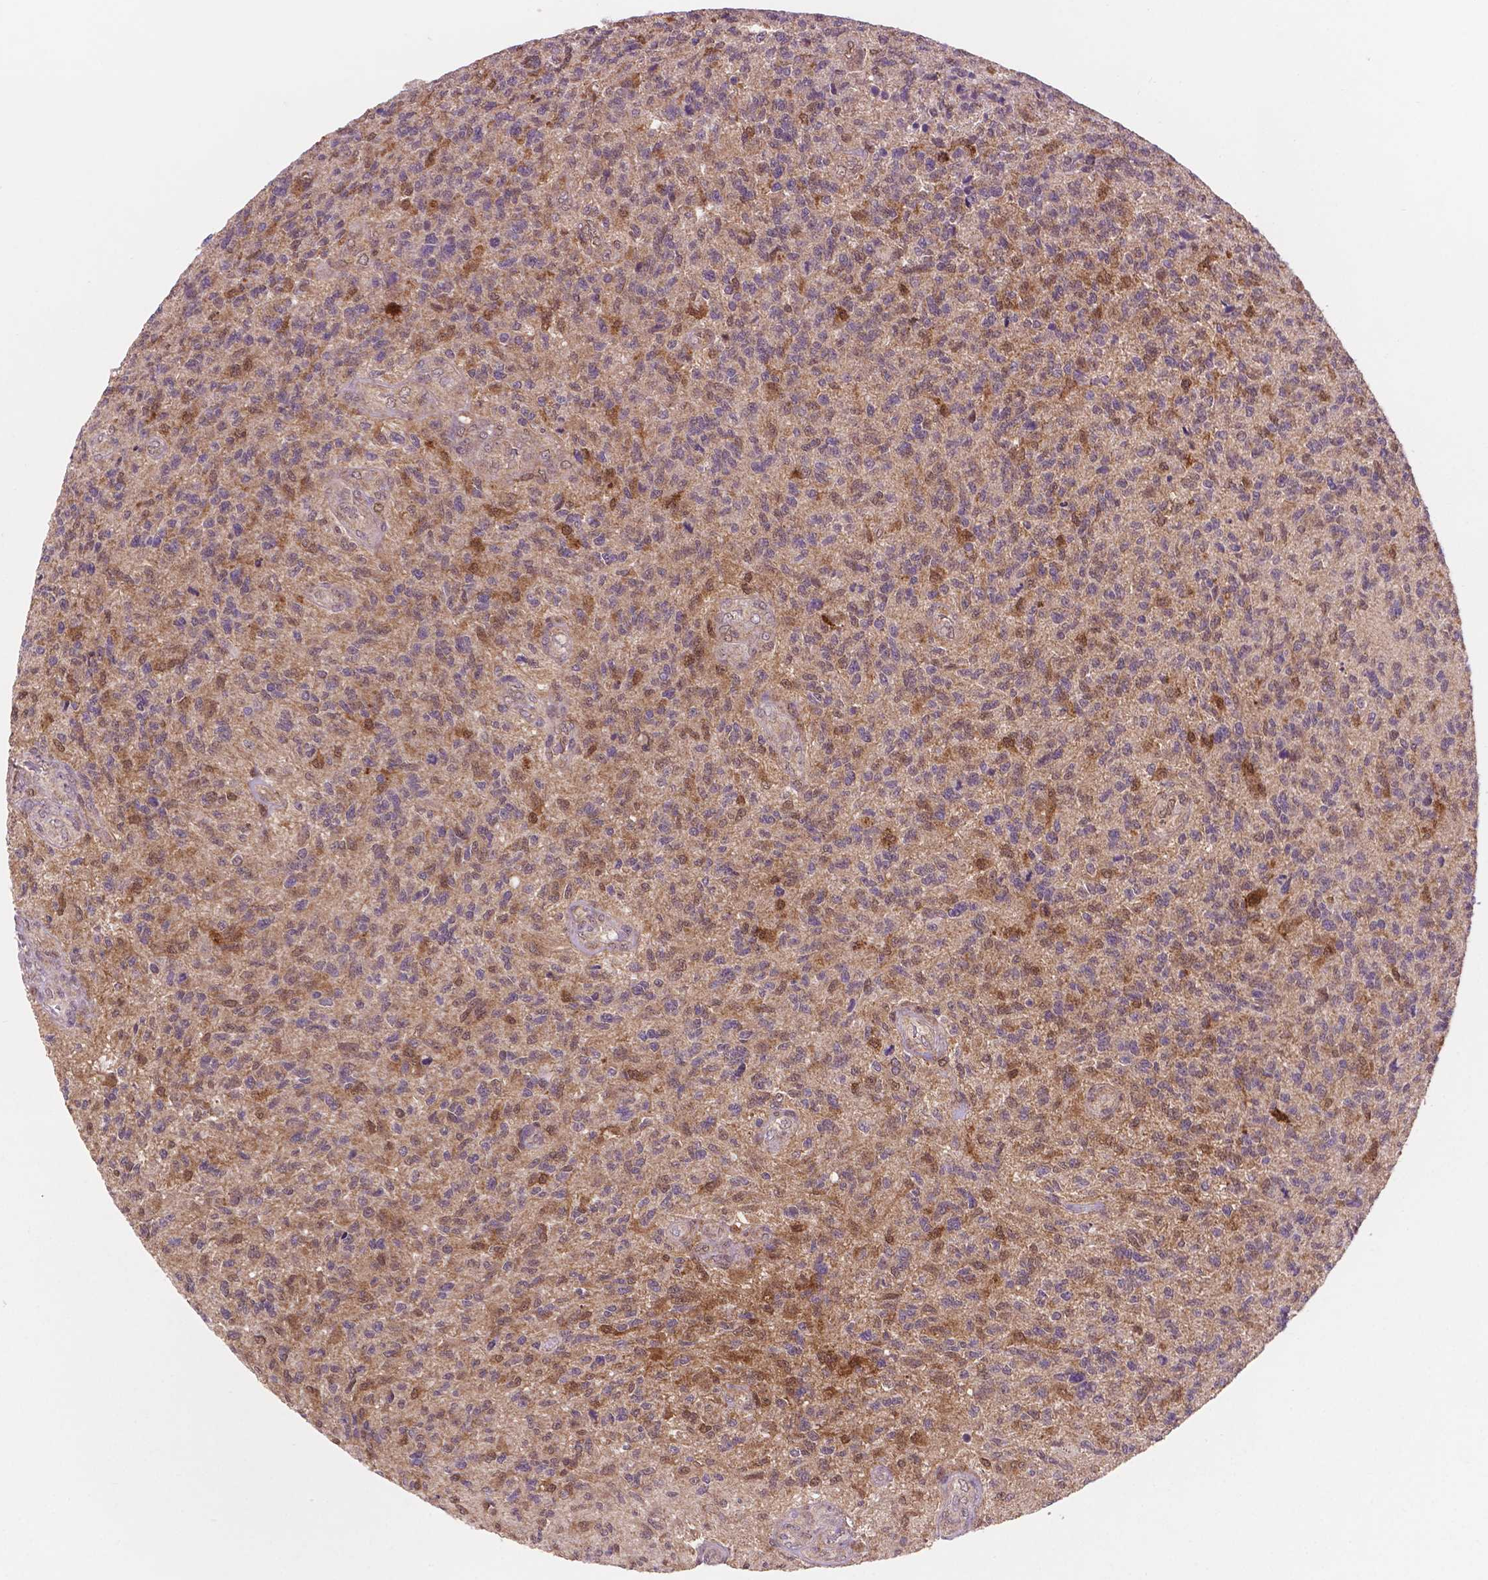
{"staining": {"intensity": "moderate", "quantity": "25%-75%", "location": "cytoplasmic/membranous,nuclear"}, "tissue": "glioma", "cell_type": "Tumor cells", "image_type": "cancer", "snomed": [{"axis": "morphology", "description": "Glioma, malignant, High grade"}, {"axis": "topography", "description": "Brain"}], "caption": "About 25%-75% of tumor cells in human malignant high-grade glioma demonstrate moderate cytoplasmic/membranous and nuclear protein expression as visualized by brown immunohistochemical staining.", "gene": "UBE2L6", "patient": {"sex": "male", "age": 56}}